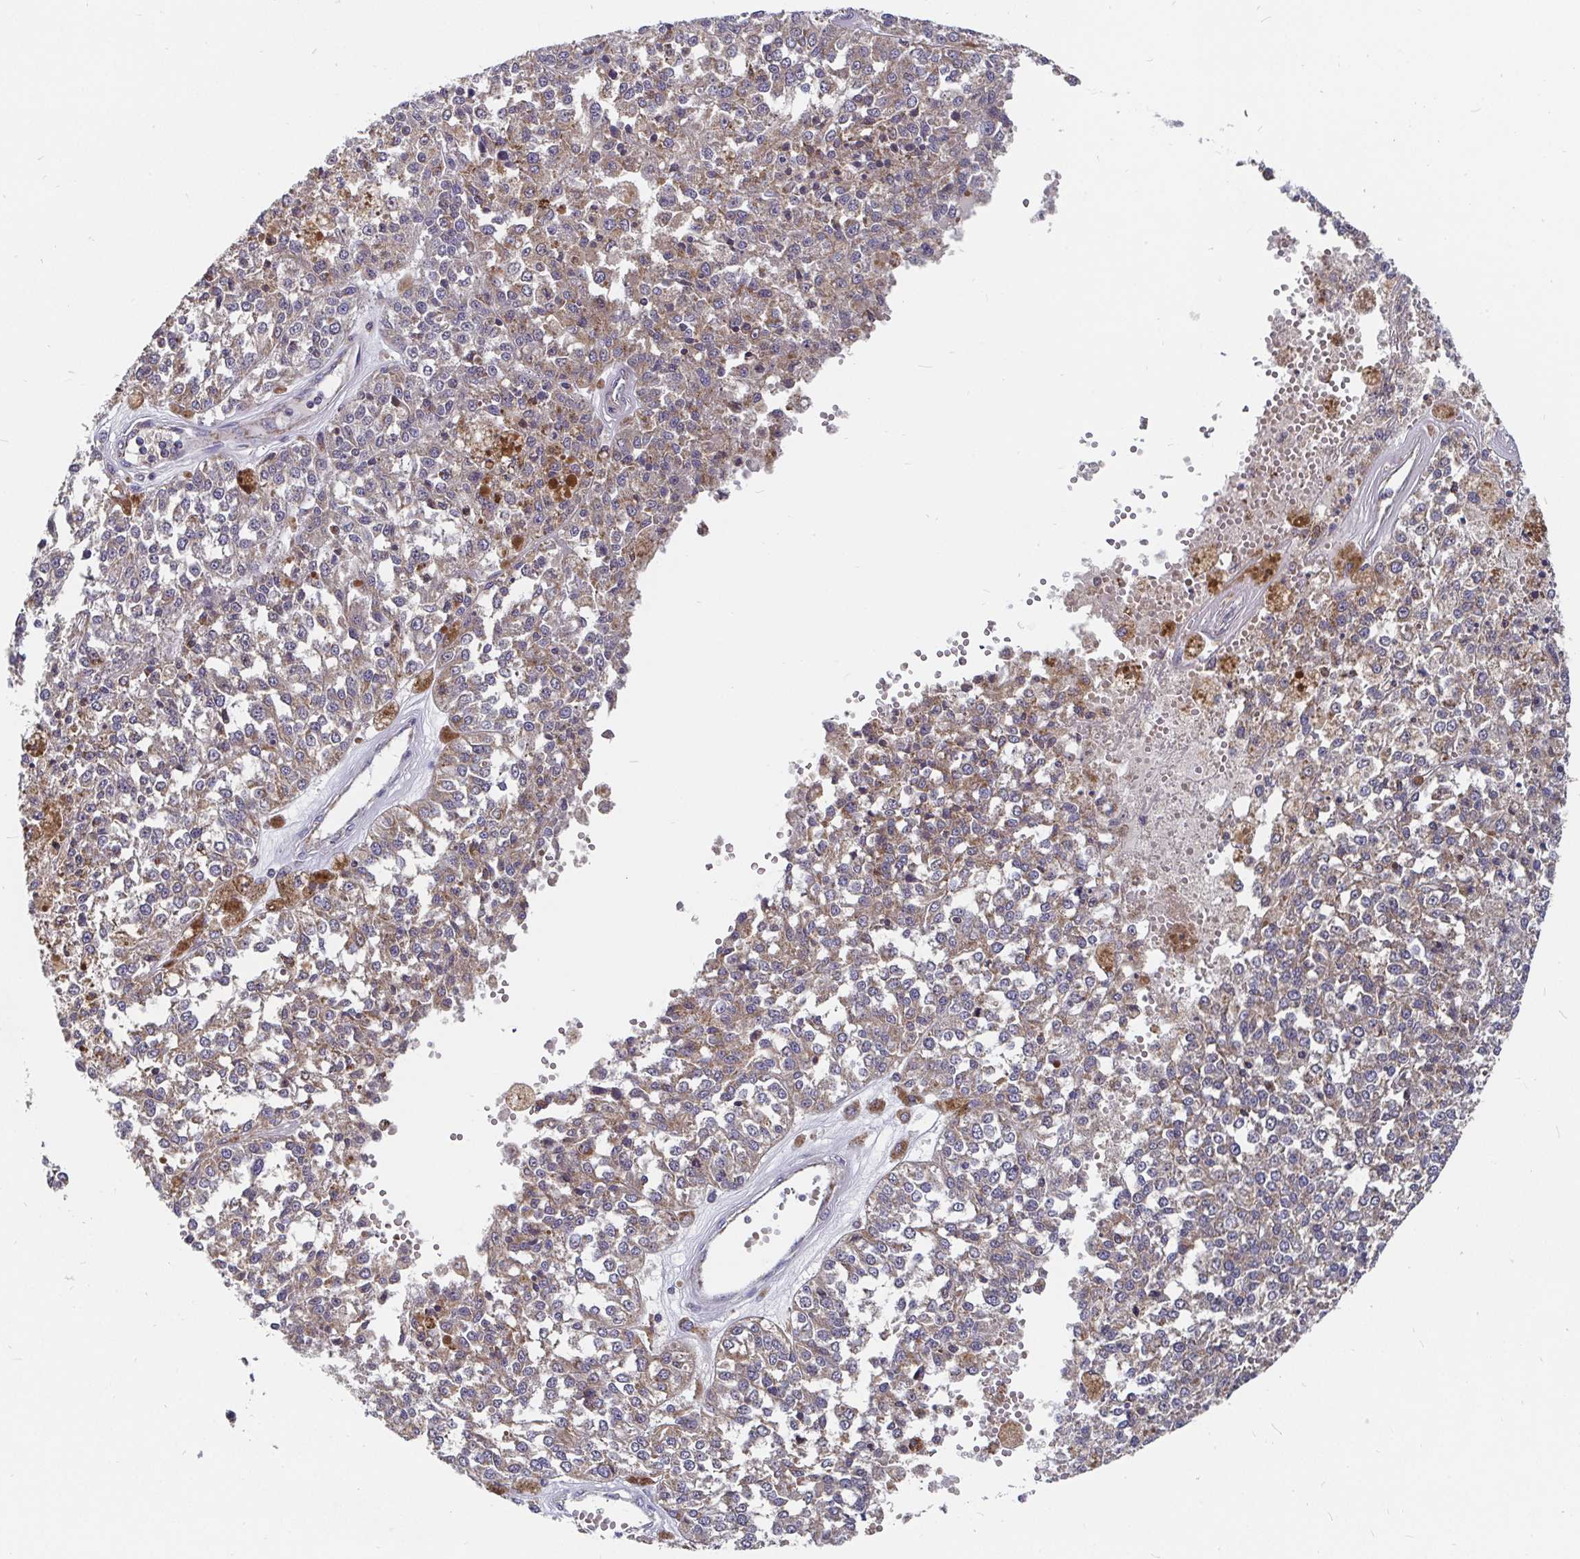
{"staining": {"intensity": "weak", "quantity": "25%-75%", "location": "cytoplasmic/membranous"}, "tissue": "melanoma", "cell_type": "Tumor cells", "image_type": "cancer", "snomed": [{"axis": "morphology", "description": "Malignant melanoma, Metastatic site"}, {"axis": "topography", "description": "Lymph node"}], "caption": "Tumor cells demonstrate weak cytoplasmic/membranous staining in about 25%-75% of cells in malignant melanoma (metastatic site).", "gene": "PDF", "patient": {"sex": "female", "age": 64}}